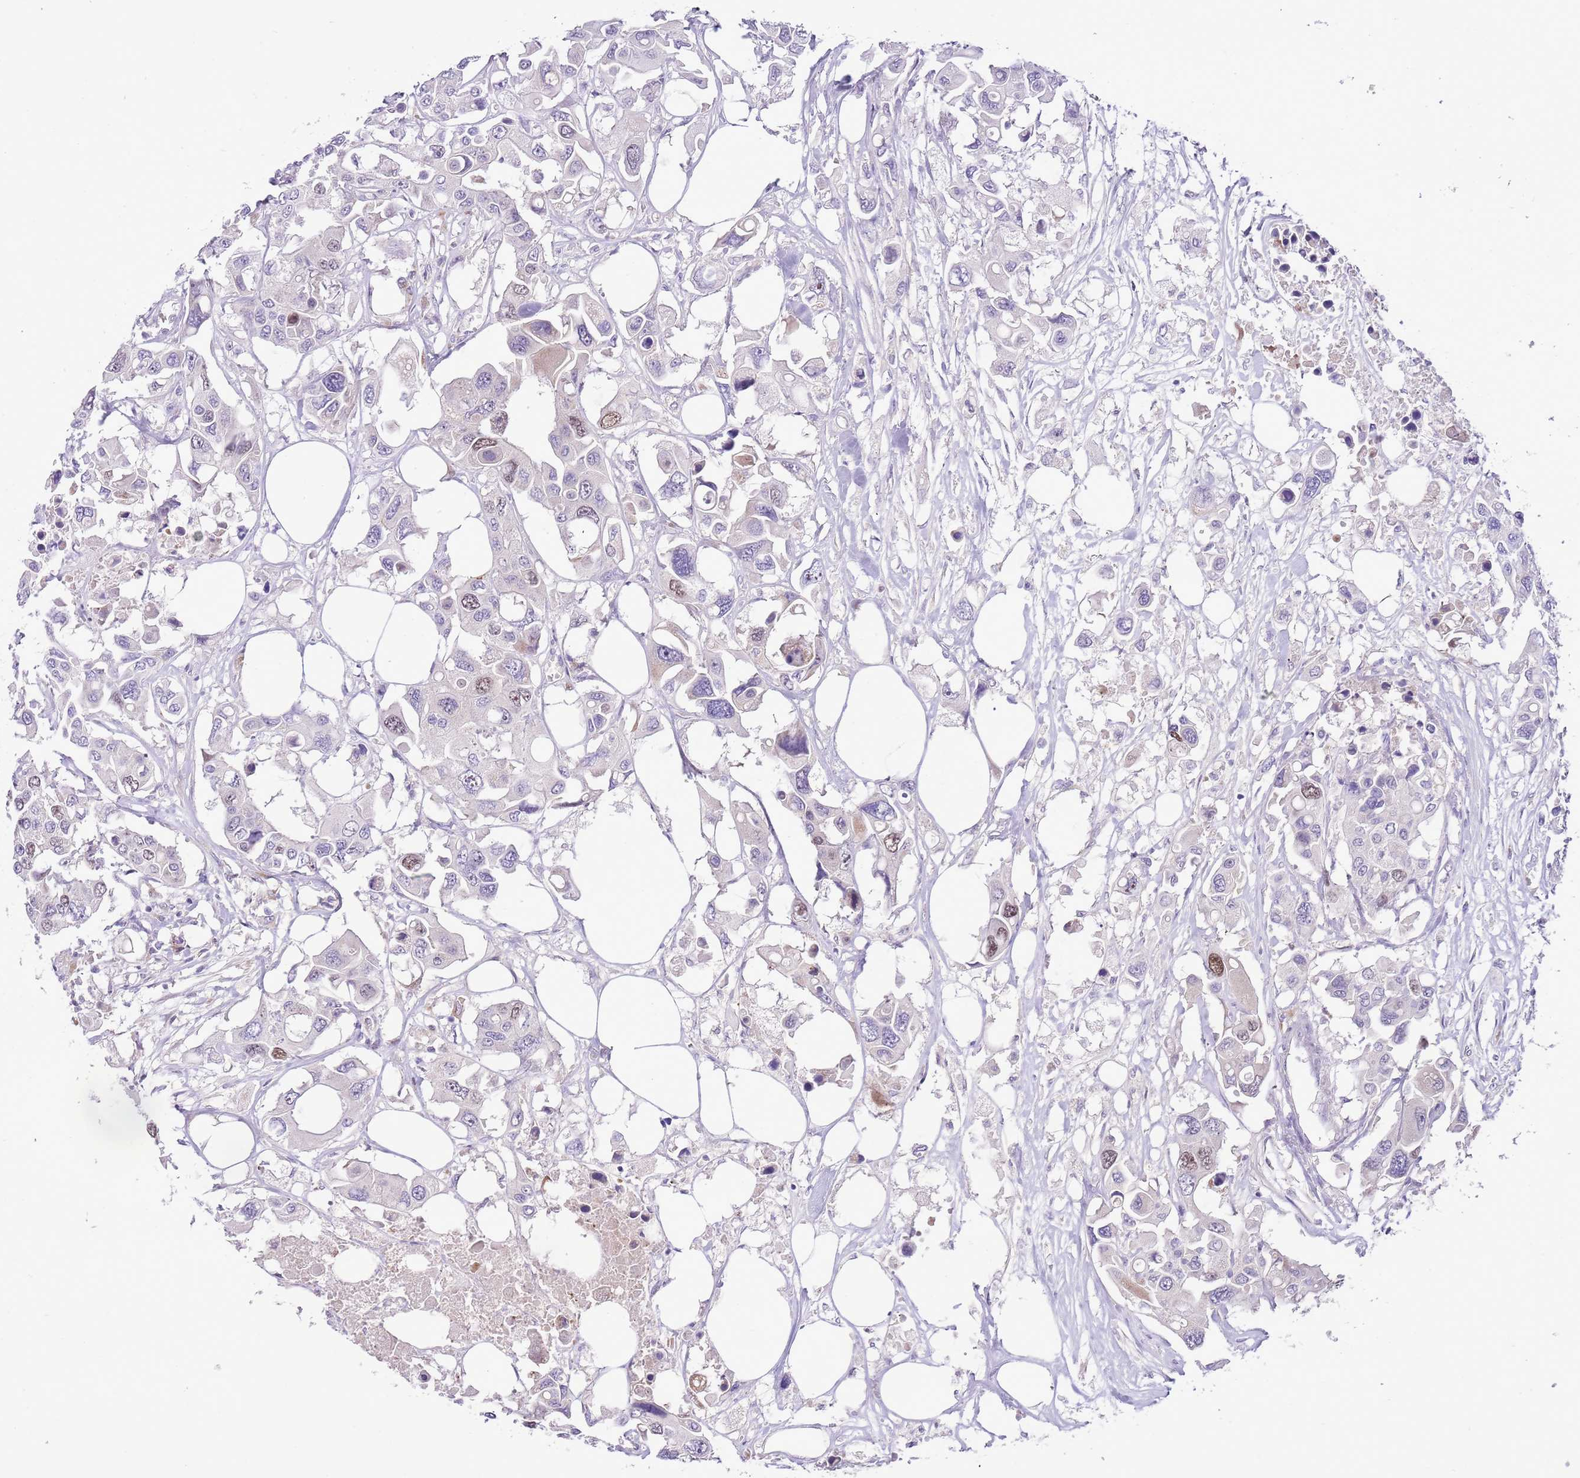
{"staining": {"intensity": "weak", "quantity": "<25%", "location": "nuclear"}, "tissue": "colorectal cancer", "cell_type": "Tumor cells", "image_type": "cancer", "snomed": [{"axis": "morphology", "description": "Adenocarcinoma, NOS"}, {"axis": "topography", "description": "Colon"}], "caption": "Tumor cells show no significant expression in adenocarcinoma (colorectal). (DAB (3,3'-diaminobenzidine) immunohistochemistry with hematoxylin counter stain).", "gene": "FBRSL1", "patient": {"sex": "male", "age": 77}}